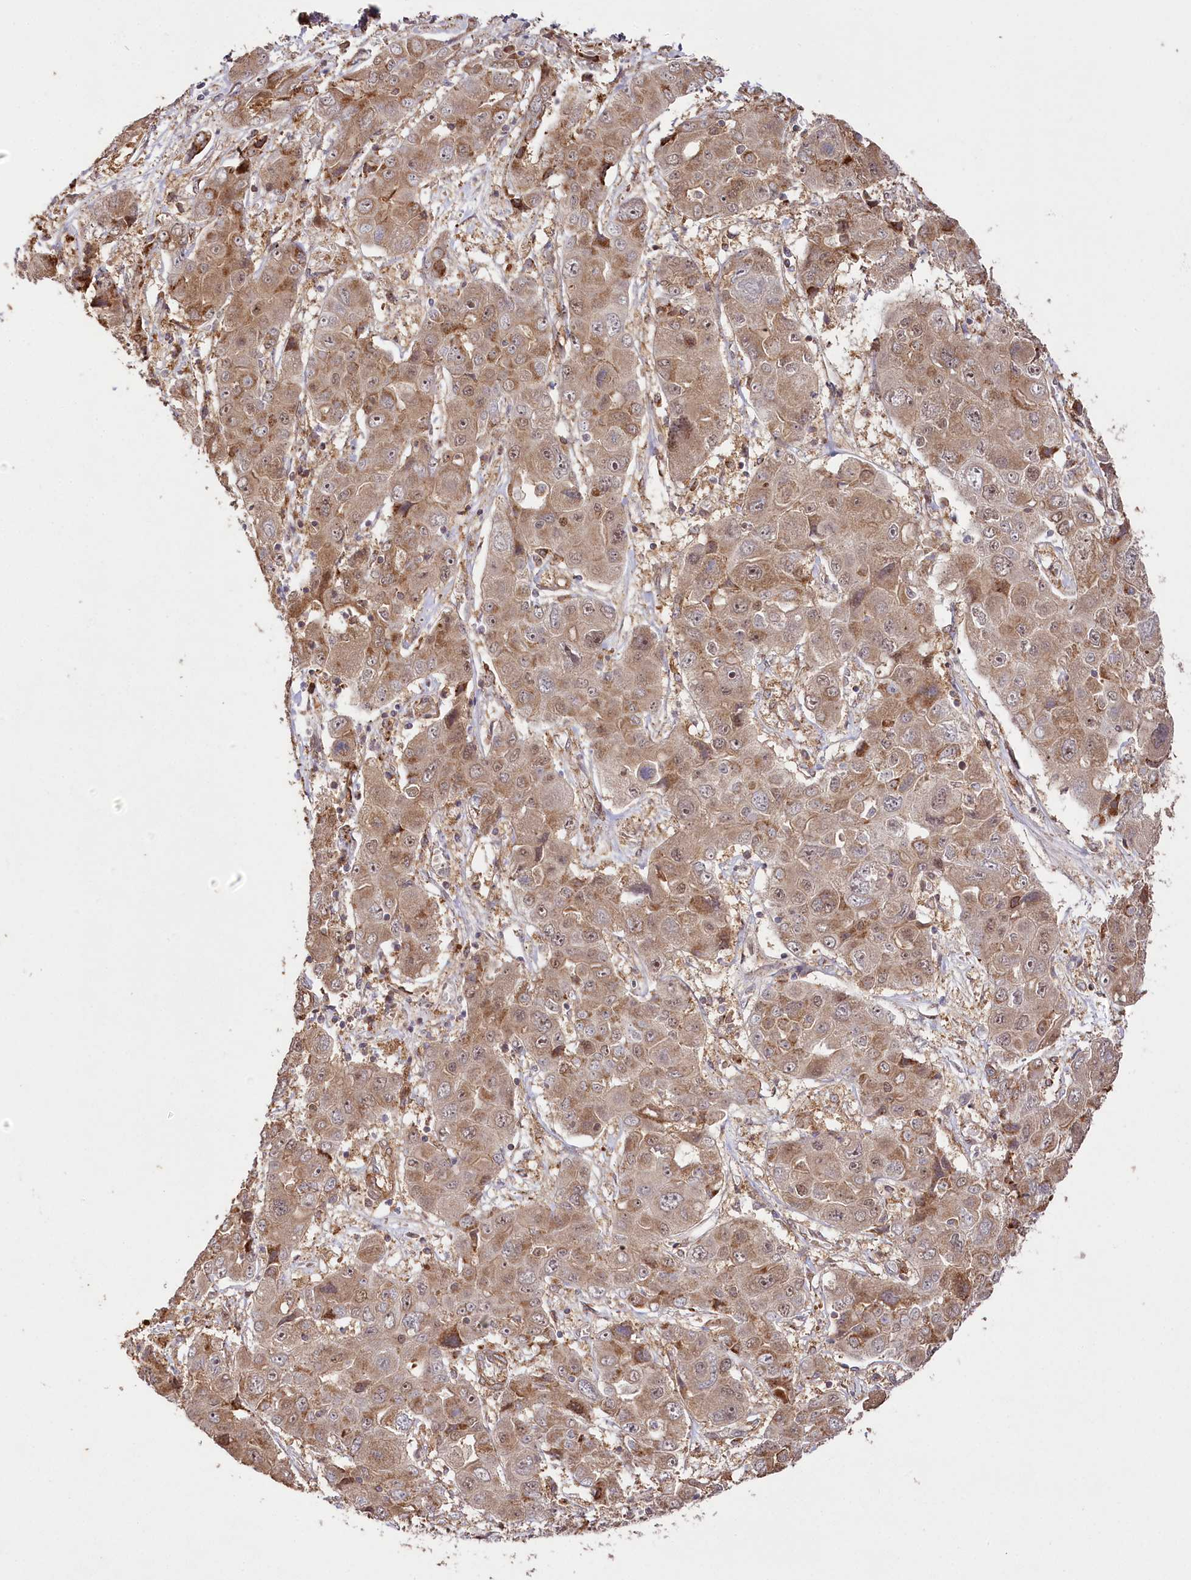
{"staining": {"intensity": "weak", "quantity": ">75%", "location": "cytoplasmic/membranous,nuclear"}, "tissue": "liver cancer", "cell_type": "Tumor cells", "image_type": "cancer", "snomed": [{"axis": "morphology", "description": "Cholangiocarcinoma"}, {"axis": "topography", "description": "Liver"}], "caption": "Immunohistochemical staining of human liver cancer (cholangiocarcinoma) reveals low levels of weak cytoplasmic/membranous and nuclear staining in approximately >75% of tumor cells.", "gene": "CCDC91", "patient": {"sex": "male", "age": 67}}